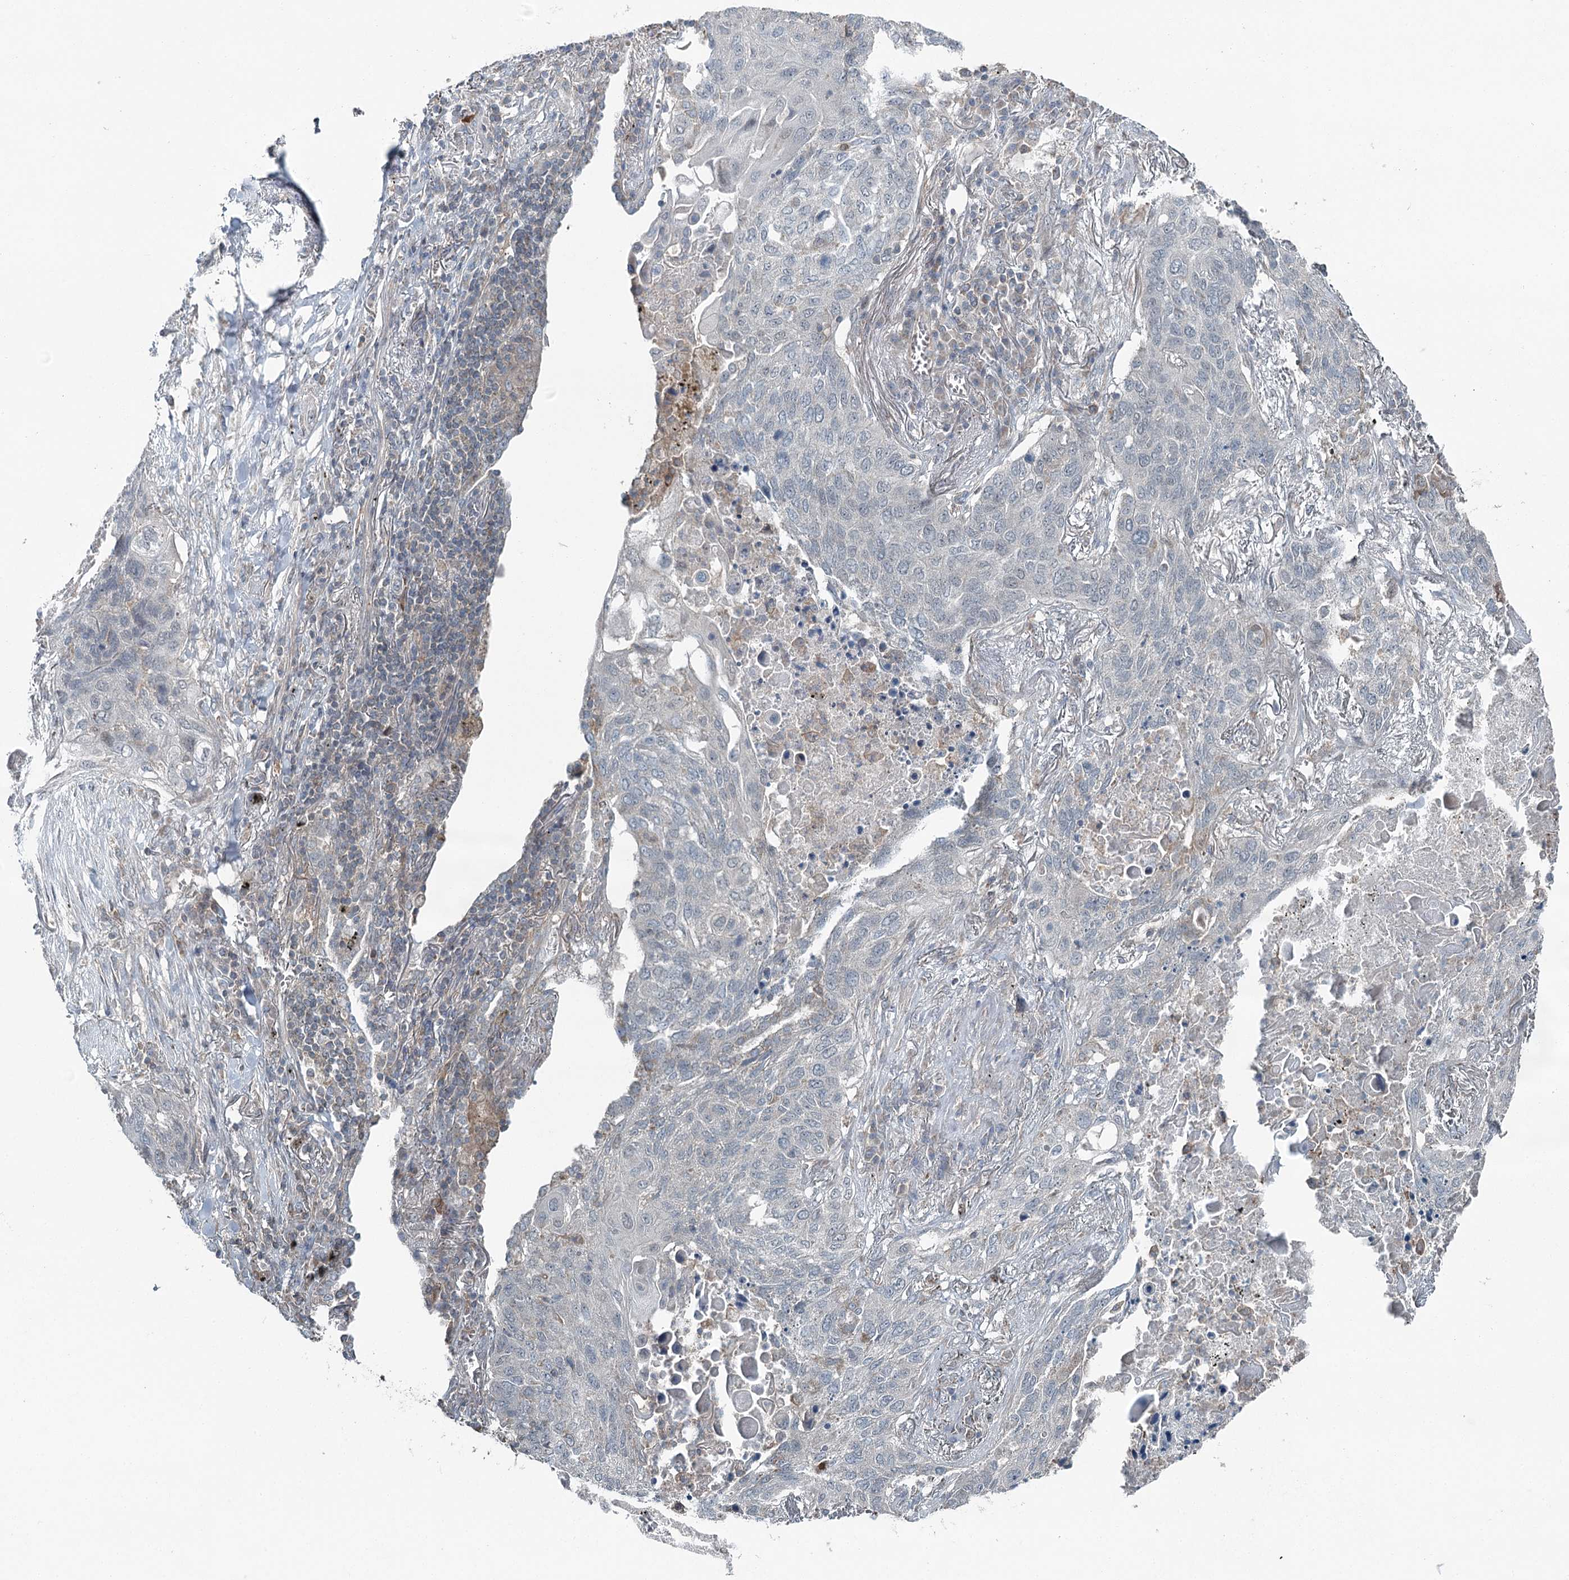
{"staining": {"intensity": "negative", "quantity": "none", "location": "none"}, "tissue": "lung cancer", "cell_type": "Tumor cells", "image_type": "cancer", "snomed": [{"axis": "morphology", "description": "Squamous cell carcinoma, NOS"}, {"axis": "topography", "description": "Lung"}], "caption": "Immunohistochemistry histopathology image of neoplastic tissue: lung squamous cell carcinoma stained with DAB (3,3'-diaminobenzidine) displays no significant protein positivity in tumor cells.", "gene": "SKIC3", "patient": {"sex": "female", "age": 63}}